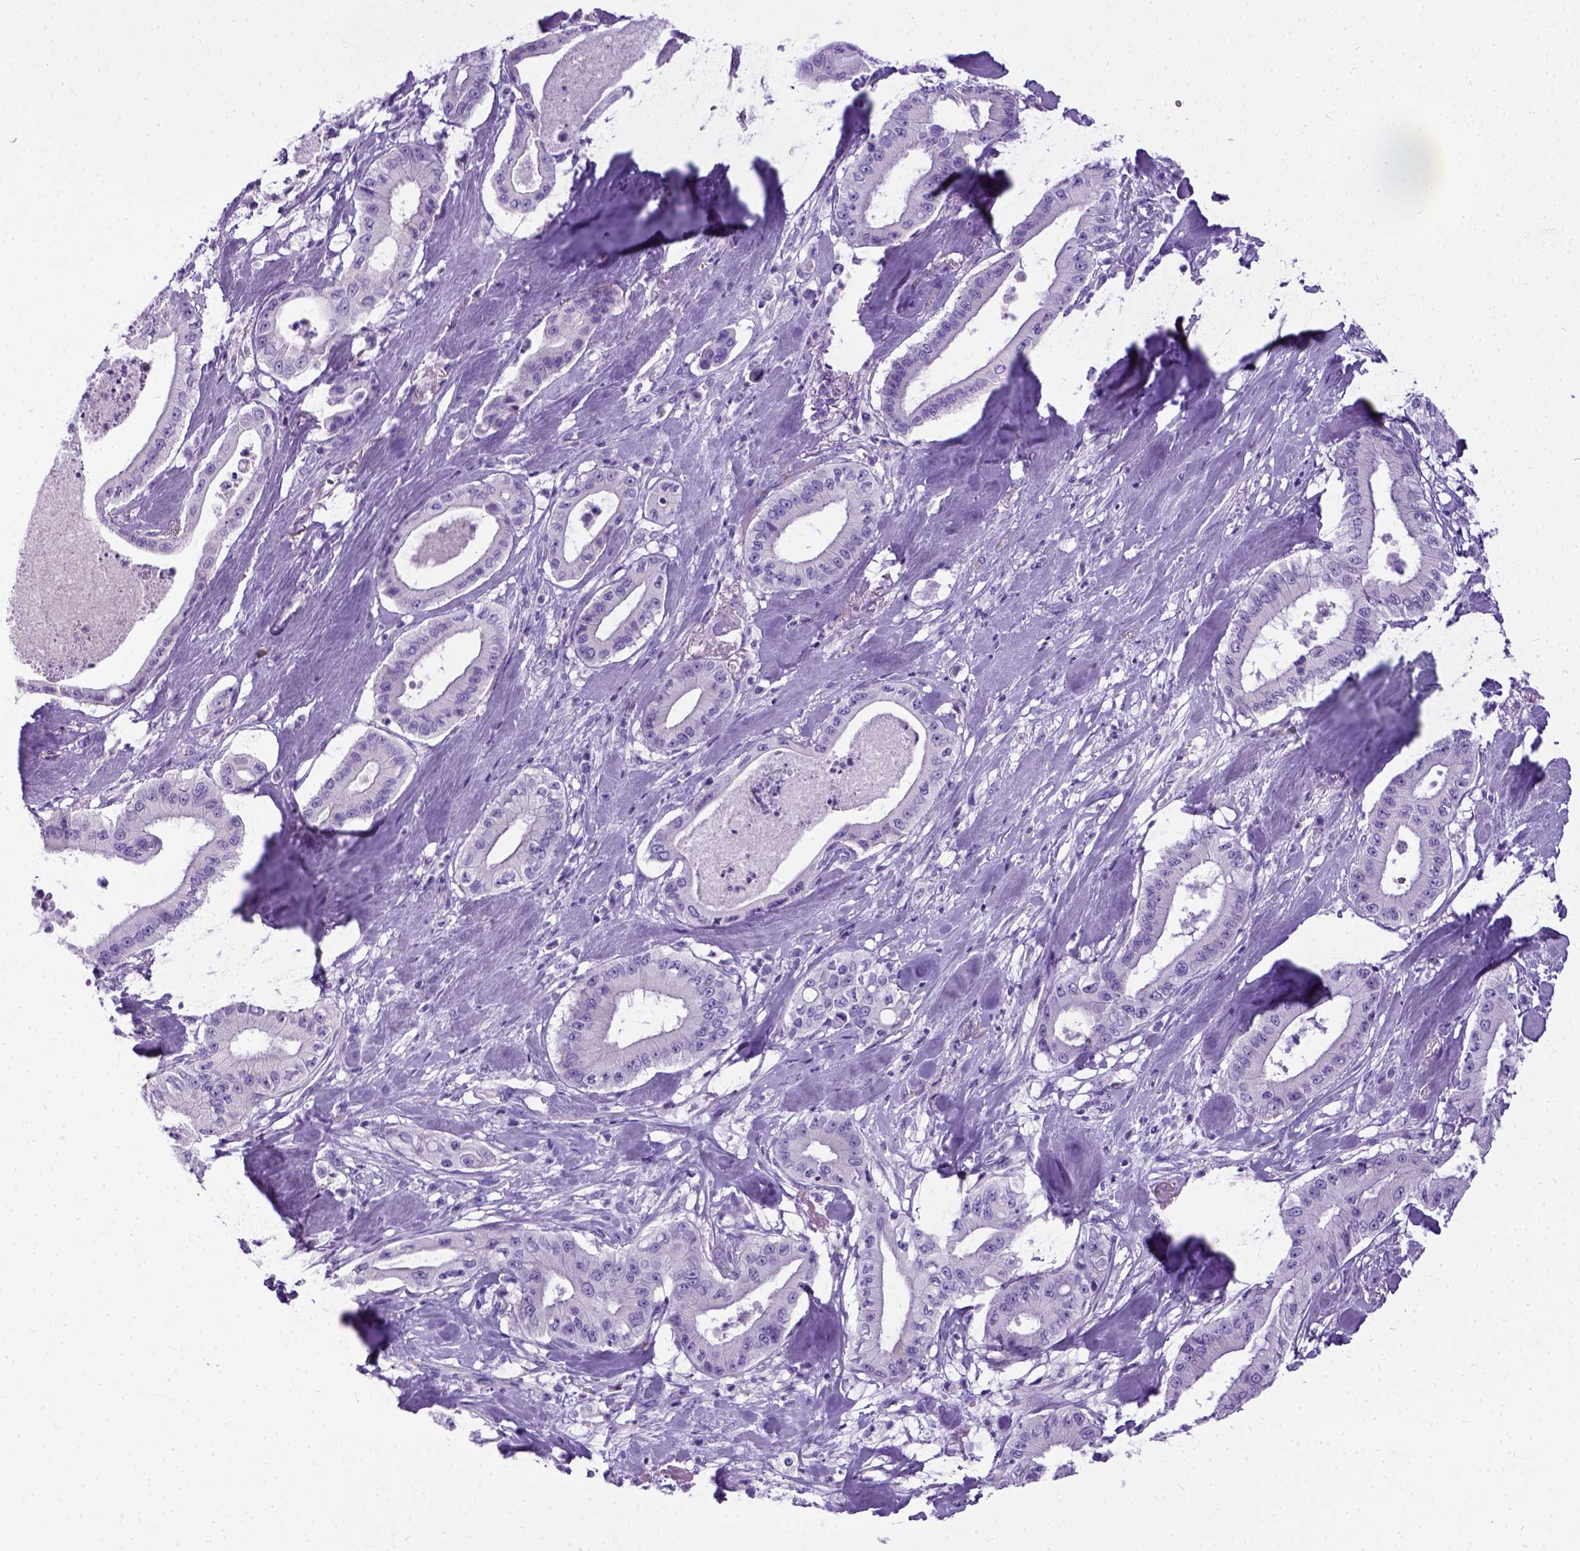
{"staining": {"intensity": "negative", "quantity": "none", "location": "none"}, "tissue": "pancreatic cancer", "cell_type": "Tumor cells", "image_type": "cancer", "snomed": [{"axis": "morphology", "description": "Adenocarcinoma, NOS"}, {"axis": "topography", "description": "Pancreas"}], "caption": "DAB immunohistochemical staining of pancreatic cancer displays no significant expression in tumor cells.", "gene": "IGF2", "patient": {"sex": "male", "age": 71}}